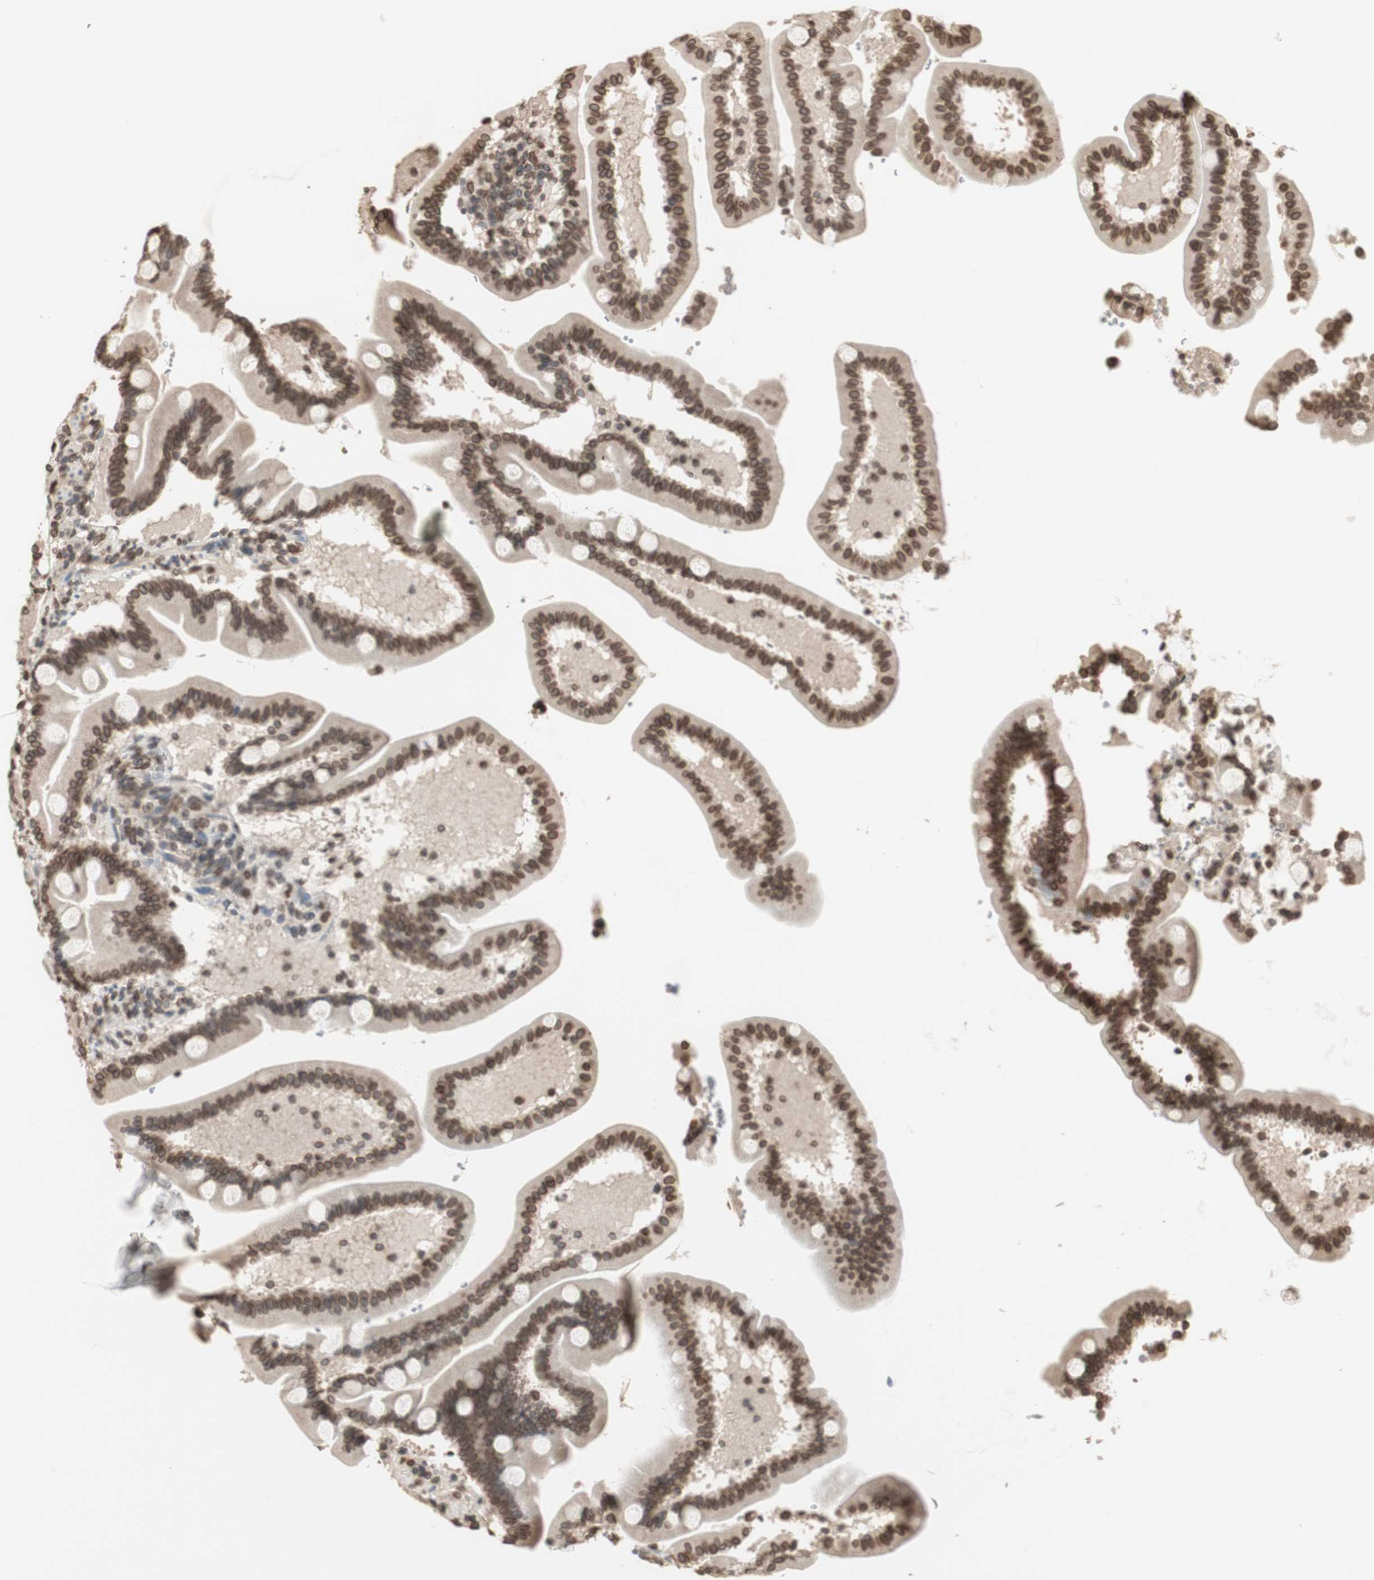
{"staining": {"intensity": "moderate", "quantity": ">75%", "location": "cytoplasmic/membranous,nuclear"}, "tissue": "duodenum", "cell_type": "Glandular cells", "image_type": "normal", "snomed": [{"axis": "morphology", "description": "Normal tissue, NOS"}, {"axis": "topography", "description": "Duodenum"}], "caption": "An IHC micrograph of unremarkable tissue is shown. Protein staining in brown highlights moderate cytoplasmic/membranous,nuclear positivity in duodenum within glandular cells.", "gene": "TMPO", "patient": {"sex": "male", "age": 54}}